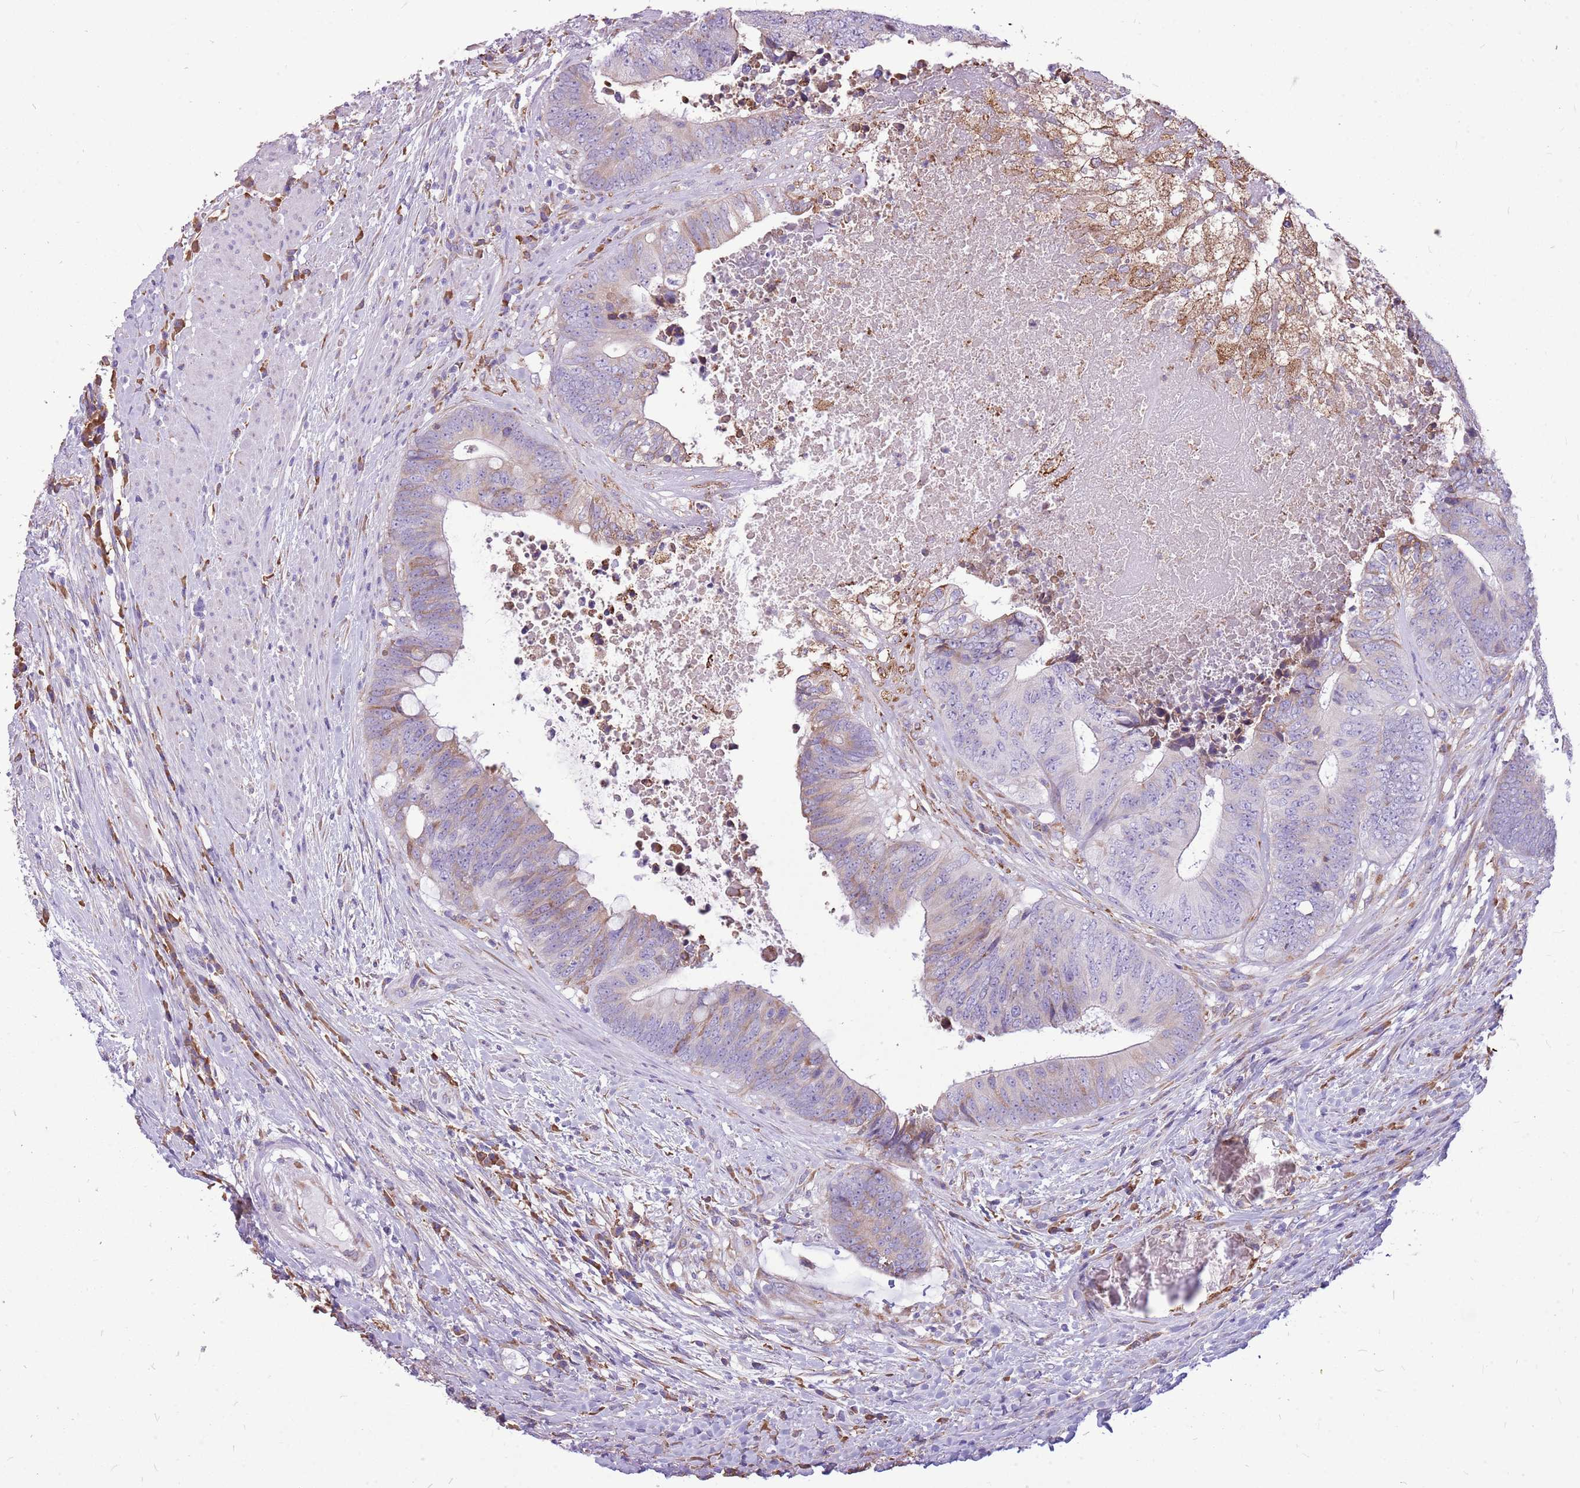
{"staining": {"intensity": "weak", "quantity": "<25%", "location": "cytoplasmic/membranous"}, "tissue": "colorectal cancer", "cell_type": "Tumor cells", "image_type": "cancer", "snomed": [{"axis": "morphology", "description": "Adenocarcinoma, NOS"}, {"axis": "topography", "description": "Rectum"}], "caption": "Immunohistochemistry micrograph of human colorectal cancer stained for a protein (brown), which reveals no staining in tumor cells.", "gene": "KCTD19", "patient": {"sex": "male", "age": 72}}